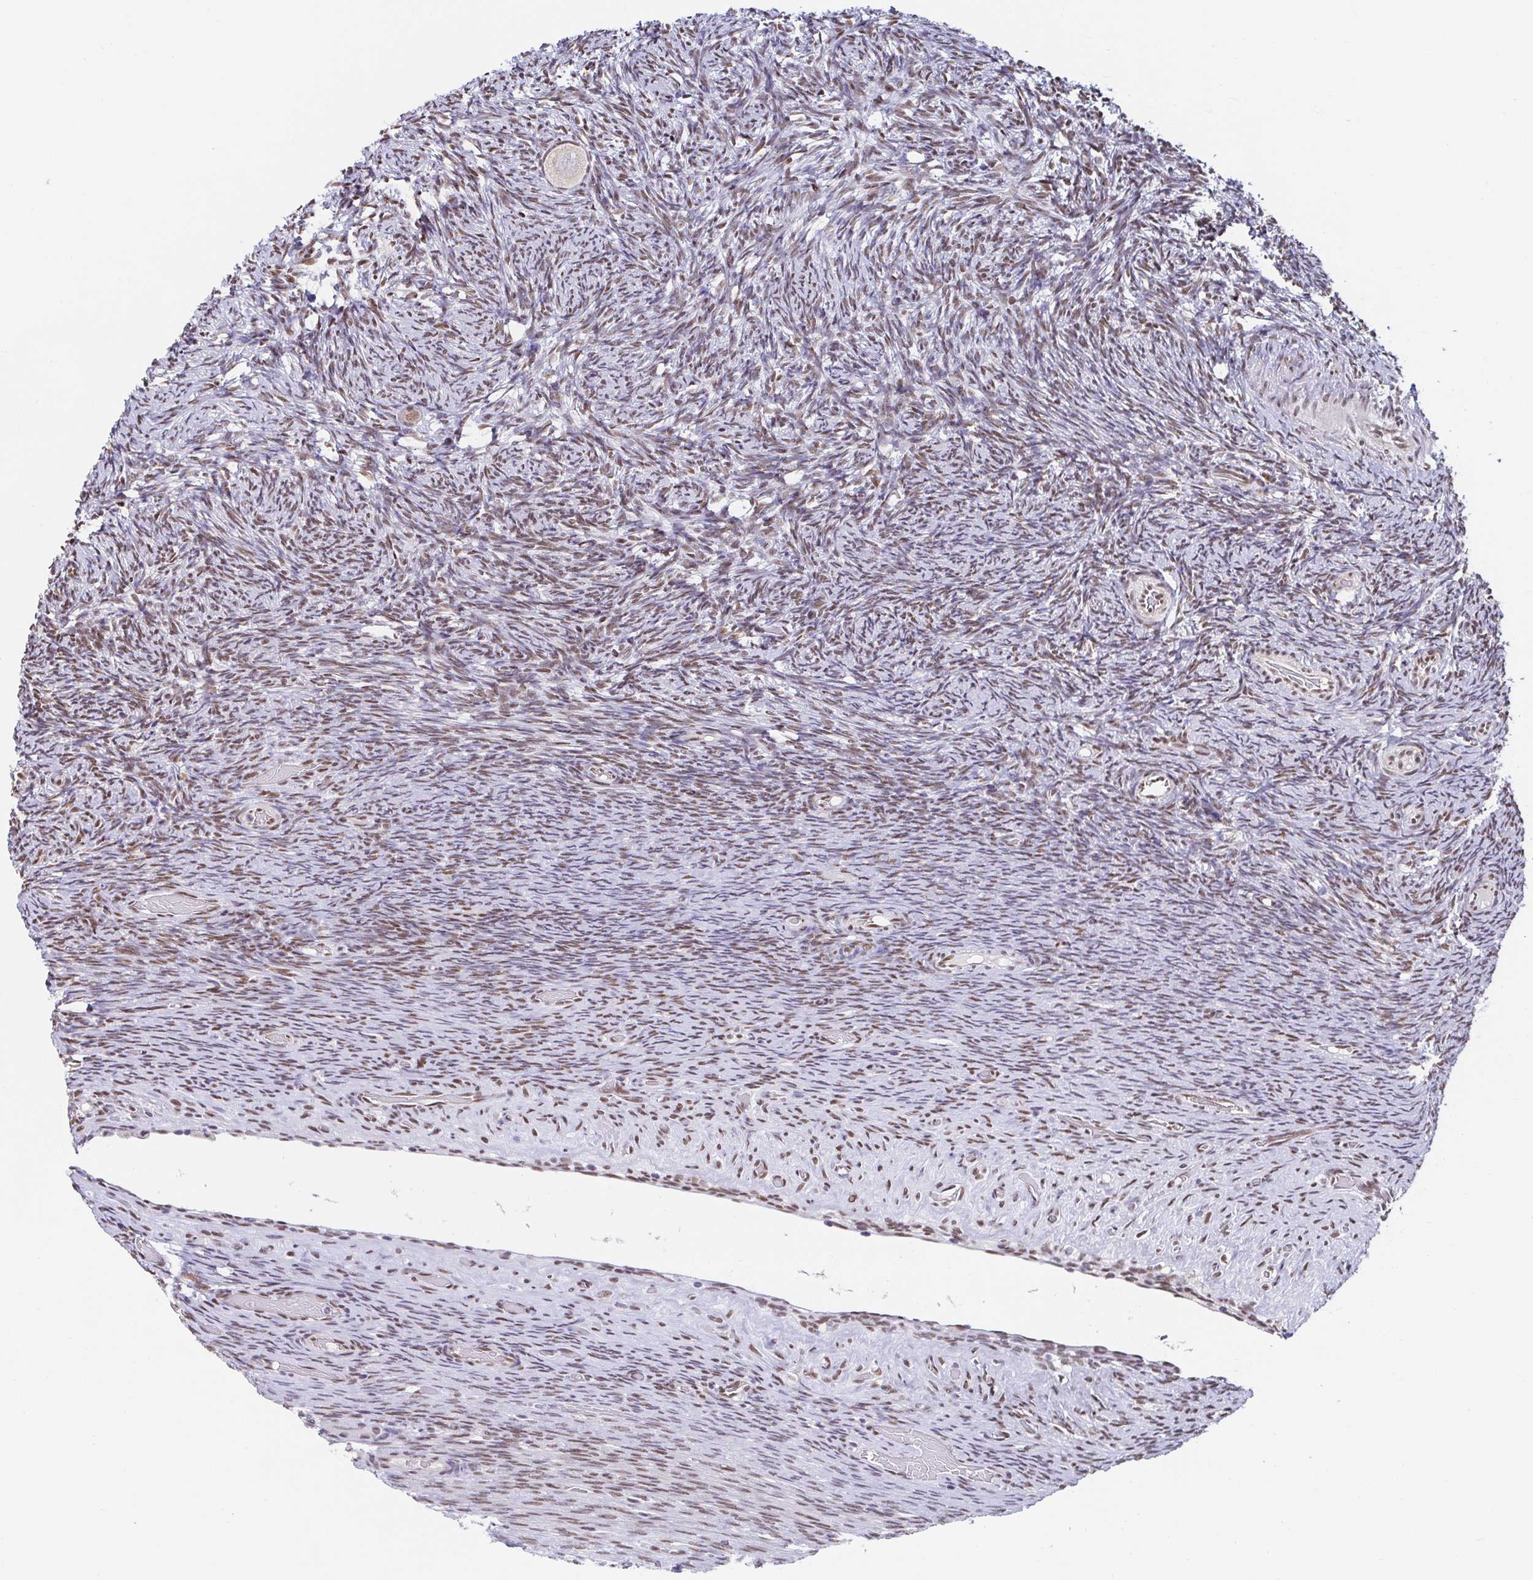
{"staining": {"intensity": "moderate", "quantity": ">75%", "location": "nuclear"}, "tissue": "ovary", "cell_type": "Ovarian stroma cells", "image_type": "normal", "snomed": [{"axis": "morphology", "description": "Normal tissue, NOS"}, {"axis": "topography", "description": "Ovary"}], "caption": "Immunohistochemistry (IHC) photomicrograph of normal ovary: ovary stained using immunohistochemistry (IHC) exhibits medium levels of moderate protein expression localized specifically in the nuclear of ovarian stroma cells, appearing as a nuclear brown color.", "gene": "SLC7A10", "patient": {"sex": "female", "age": 34}}